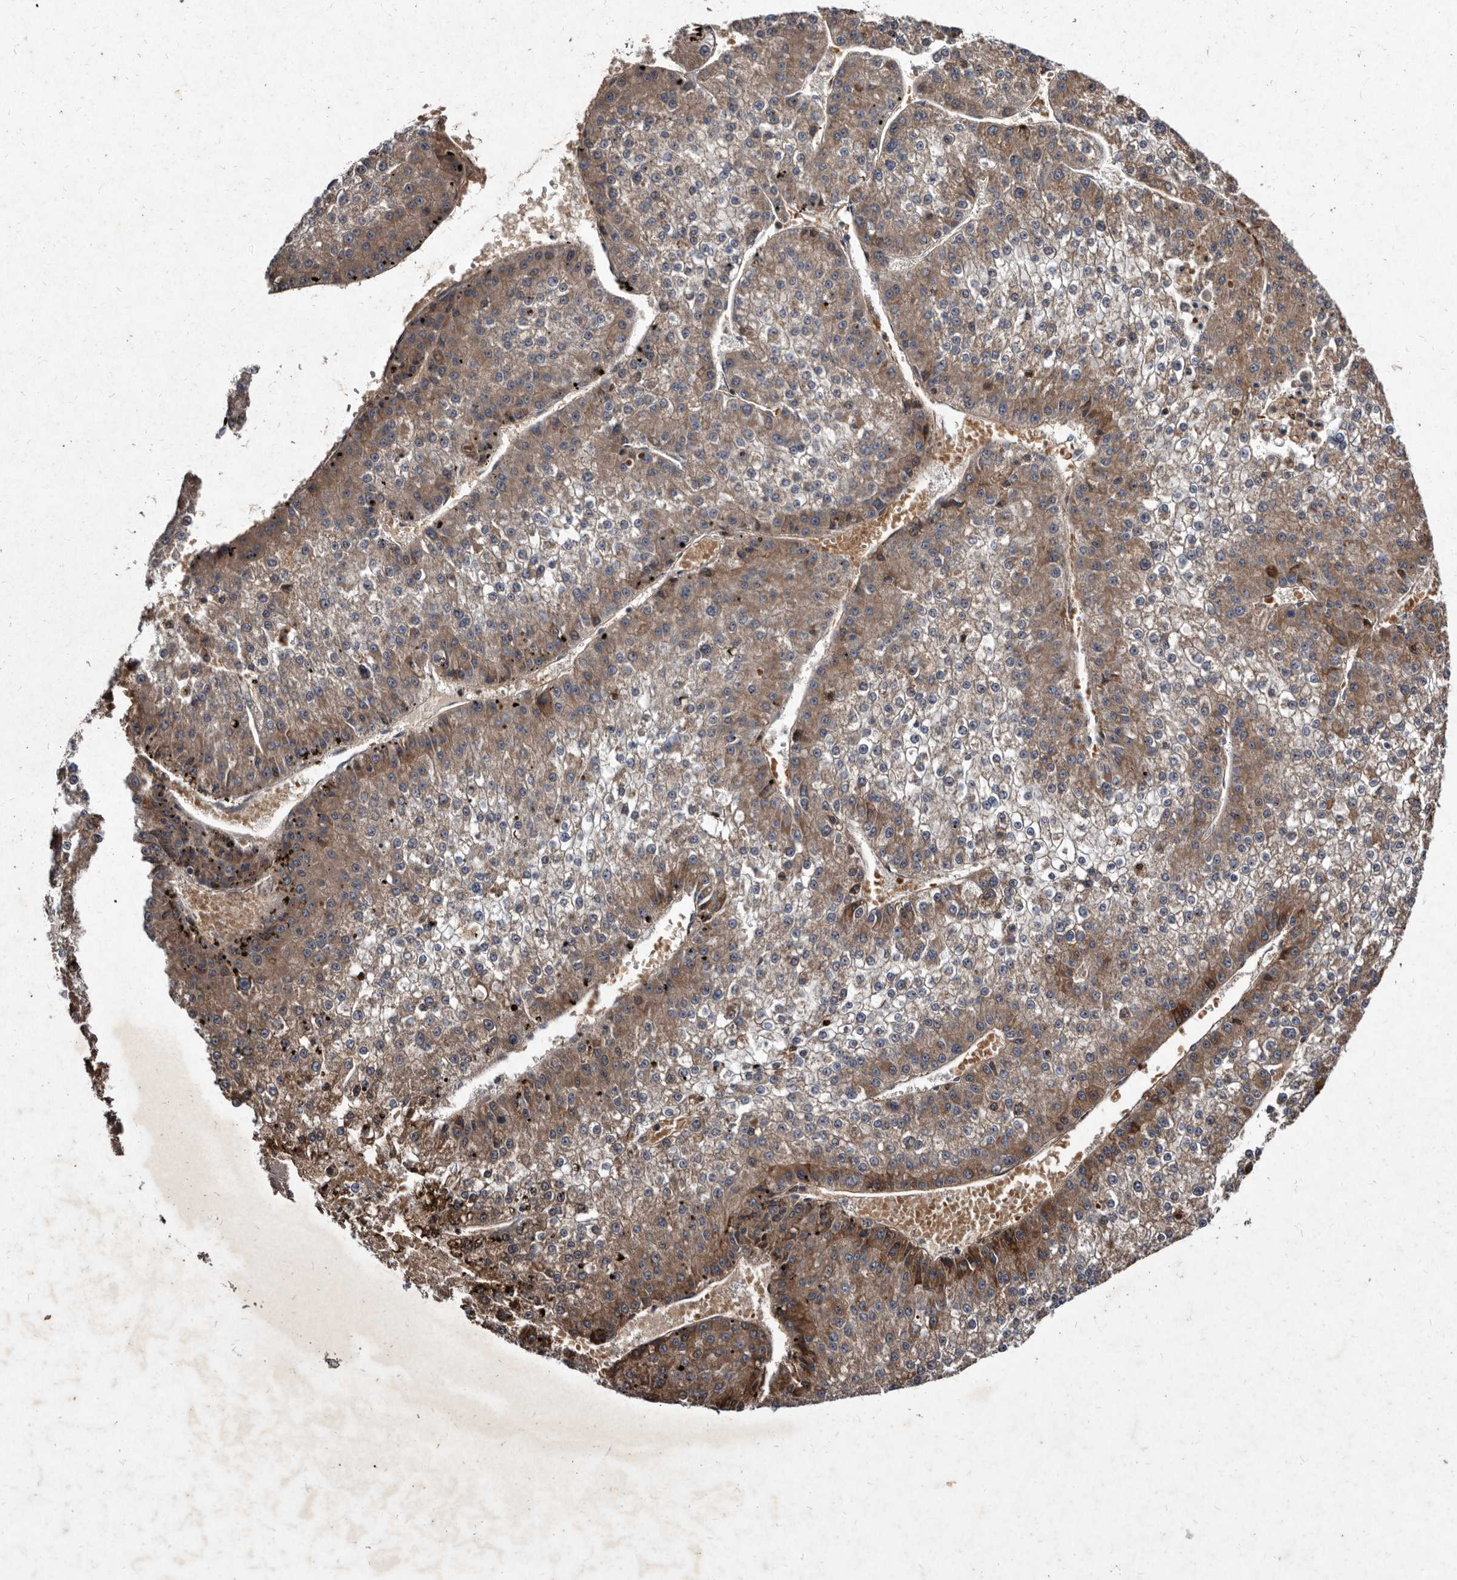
{"staining": {"intensity": "moderate", "quantity": ">75%", "location": "cytoplasmic/membranous"}, "tissue": "liver cancer", "cell_type": "Tumor cells", "image_type": "cancer", "snomed": [{"axis": "morphology", "description": "Carcinoma, Hepatocellular, NOS"}, {"axis": "topography", "description": "Liver"}], "caption": "DAB immunohistochemical staining of human liver hepatocellular carcinoma exhibits moderate cytoplasmic/membranous protein positivity in approximately >75% of tumor cells.", "gene": "YPEL3", "patient": {"sex": "female", "age": 73}}